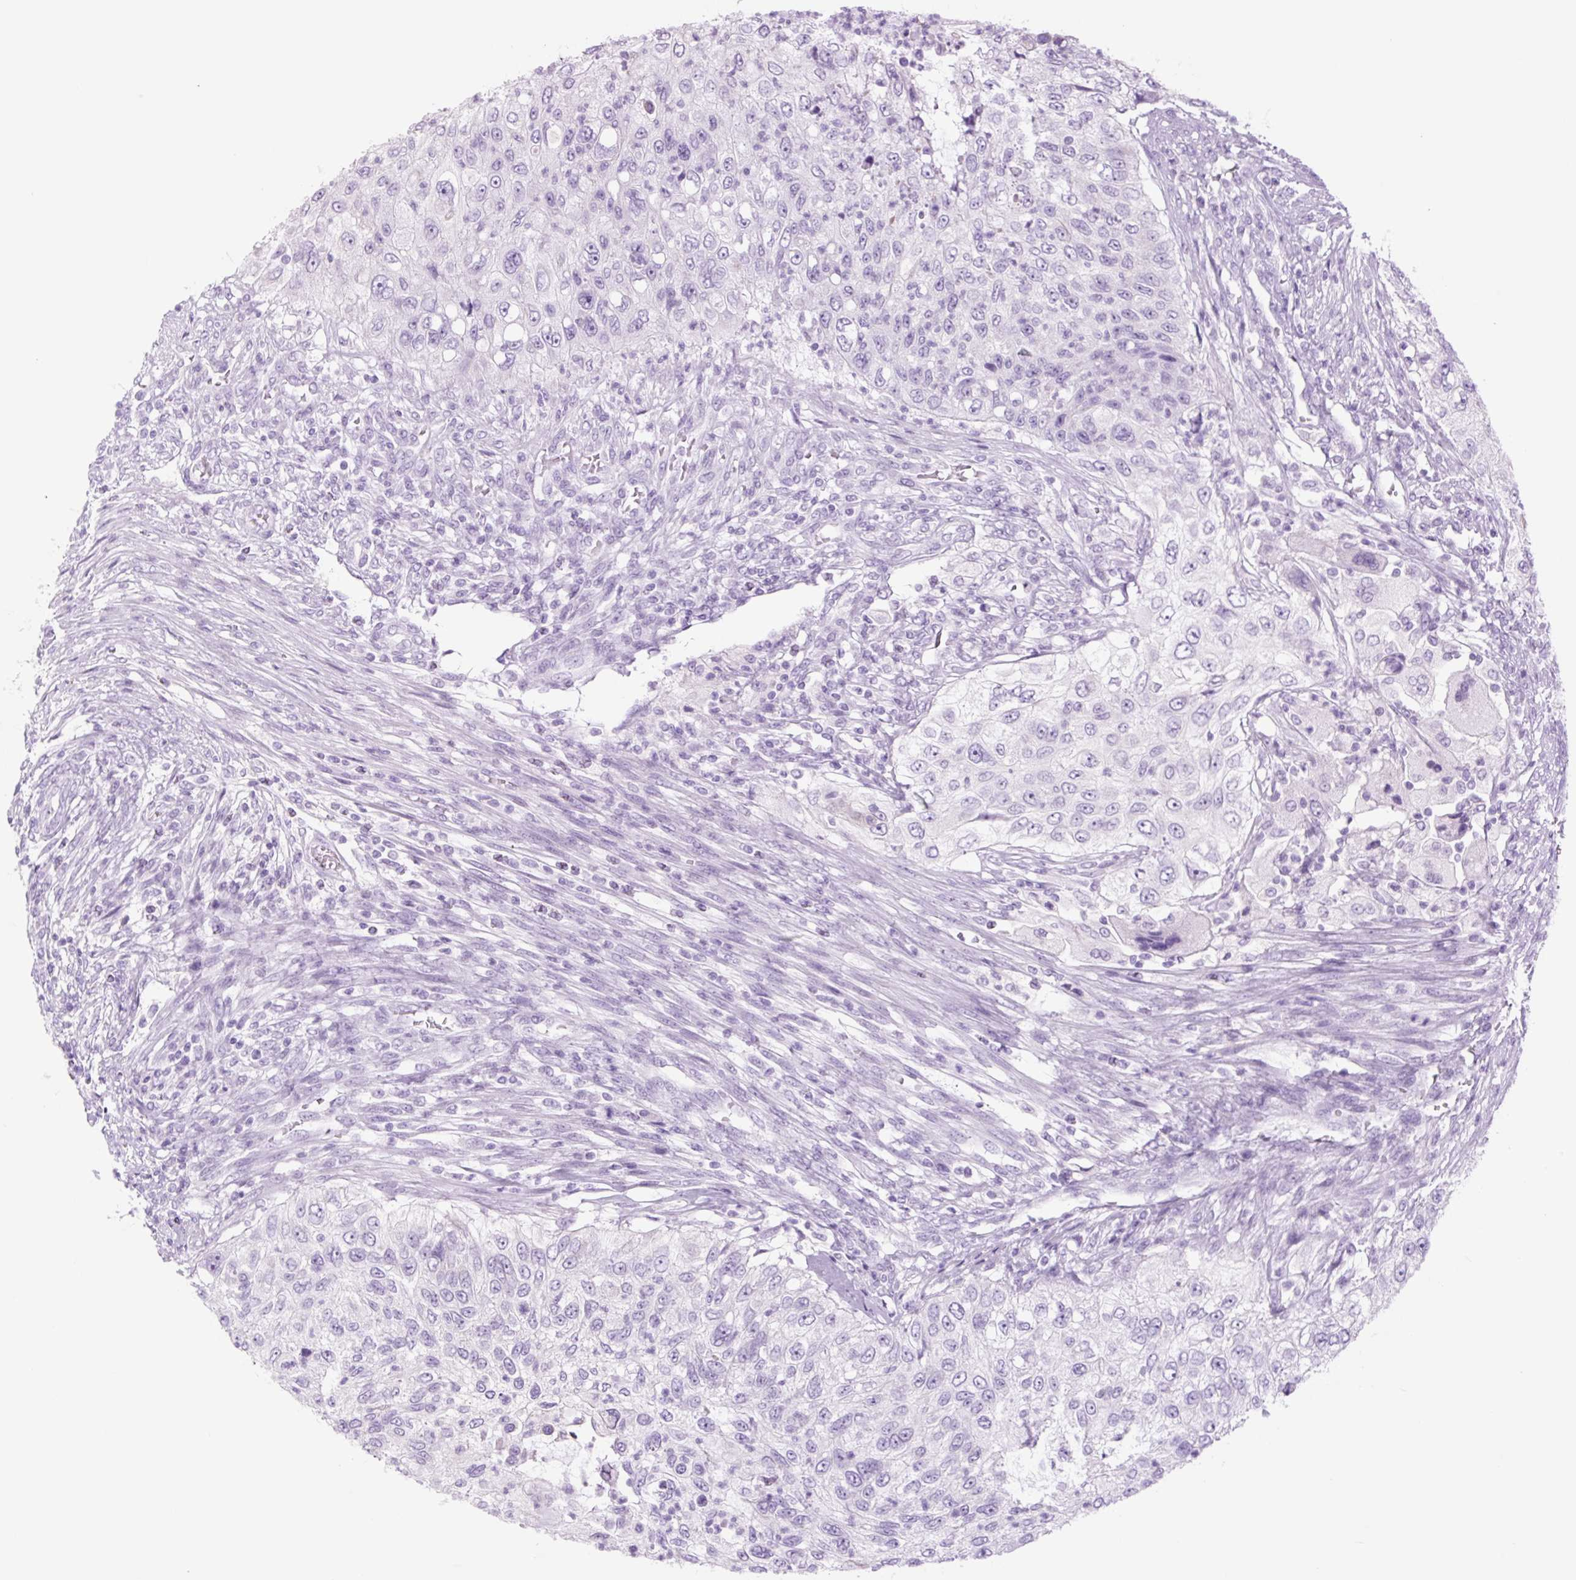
{"staining": {"intensity": "negative", "quantity": "none", "location": "none"}, "tissue": "urothelial cancer", "cell_type": "Tumor cells", "image_type": "cancer", "snomed": [{"axis": "morphology", "description": "Urothelial carcinoma, High grade"}, {"axis": "topography", "description": "Urinary bladder"}], "caption": "High-grade urothelial carcinoma was stained to show a protein in brown. There is no significant staining in tumor cells.", "gene": "TFF2", "patient": {"sex": "female", "age": 60}}